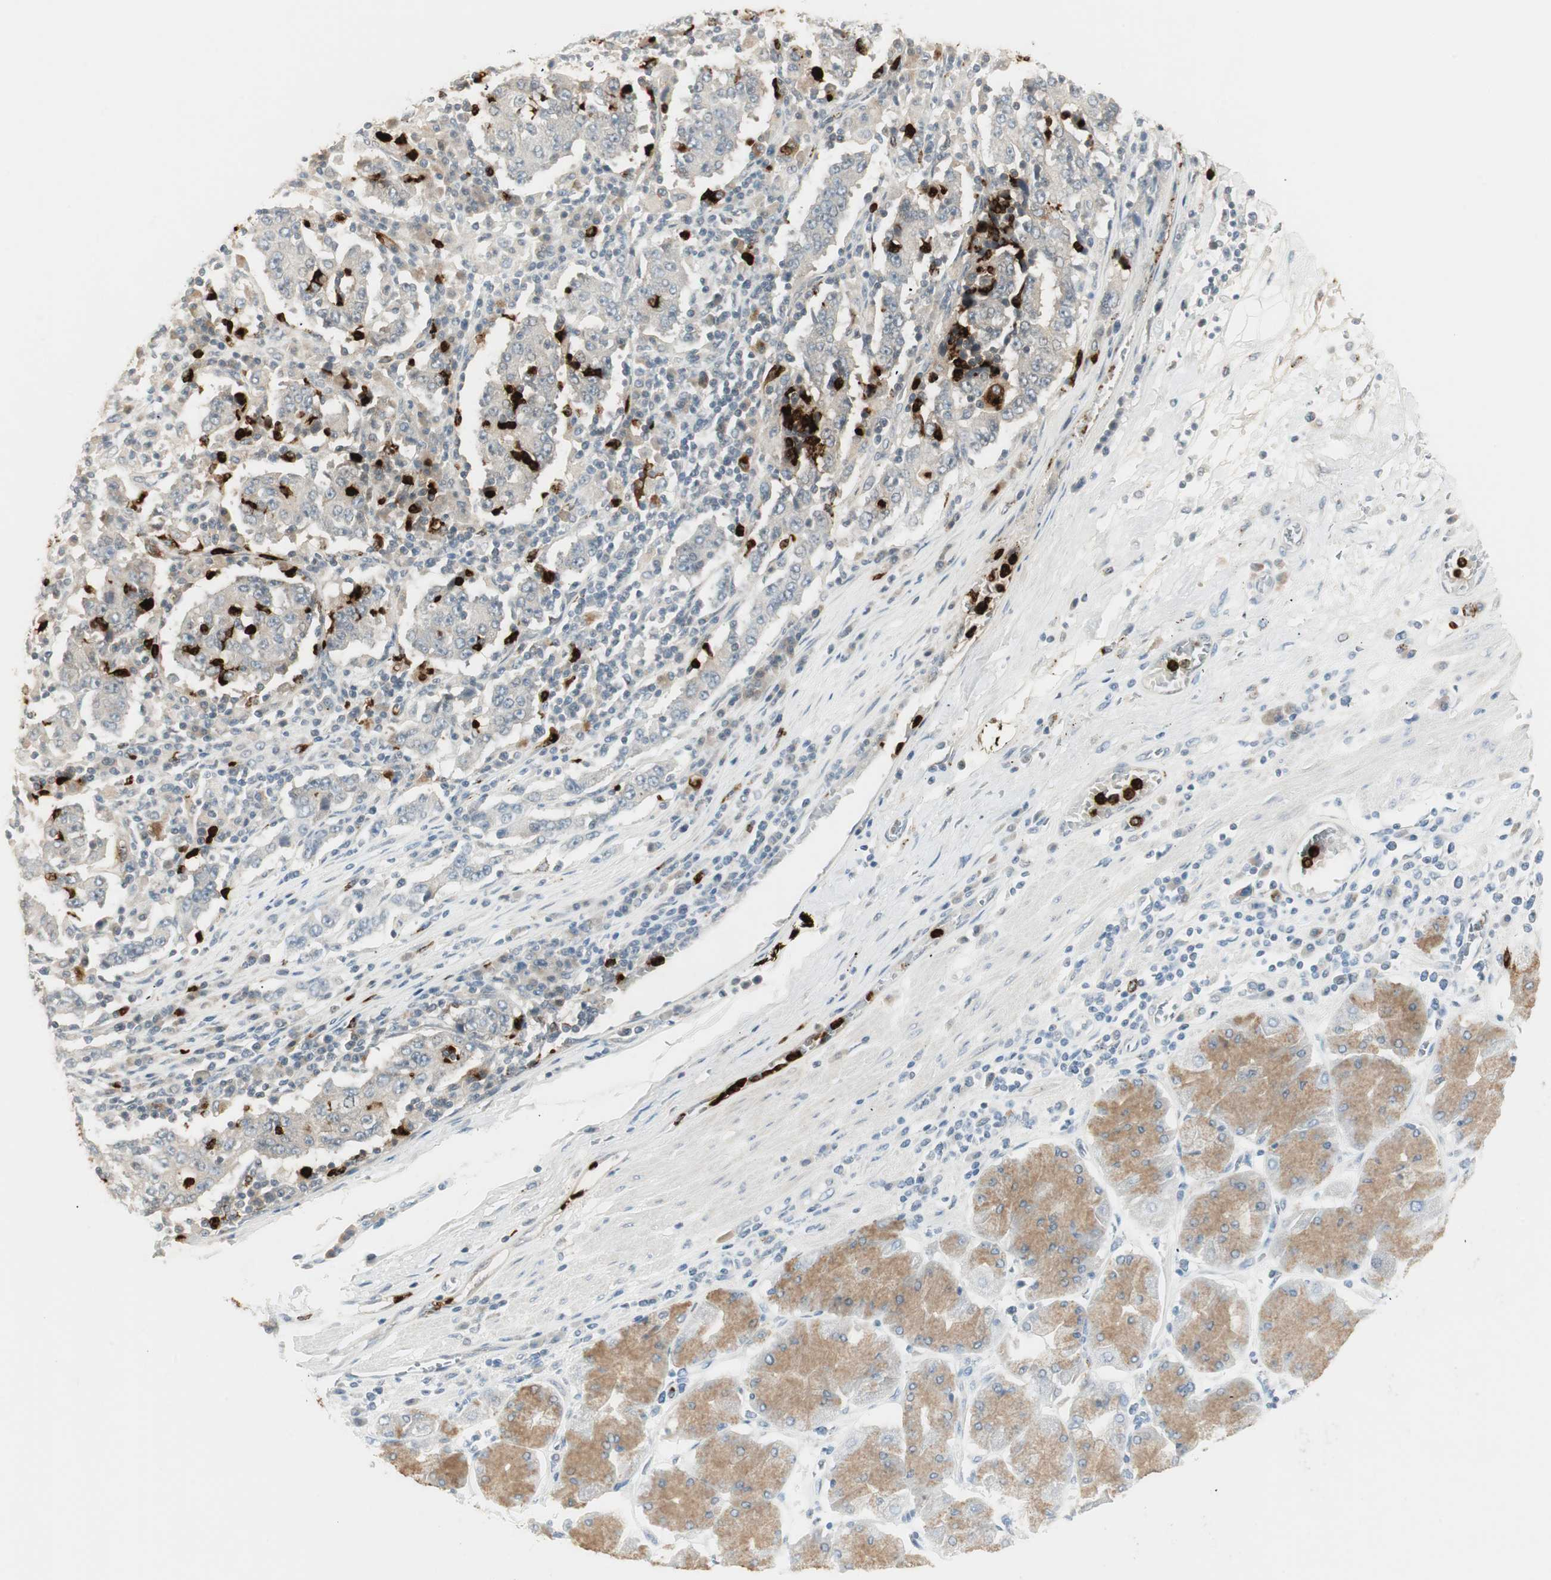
{"staining": {"intensity": "weak", "quantity": "25%-75%", "location": "cytoplasmic/membranous"}, "tissue": "stomach cancer", "cell_type": "Tumor cells", "image_type": "cancer", "snomed": [{"axis": "morphology", "description": "Normal tissue, NOS"}, {"axis": "morphology", "description": "Adenocarcinoma, NOS"}, {"axis": "topography", "description": "Stomach, upper"}, {"axis": "topography", "description": "Stomach"}], "caption": "Brown immunohistochemical staining in stomach cancer reveals weak cytoplasmic/membranous staining in approximately 25%-75% of tumor cells.", "gene": "PRTN3", "patient": {"sex": "male", "age": 59}}